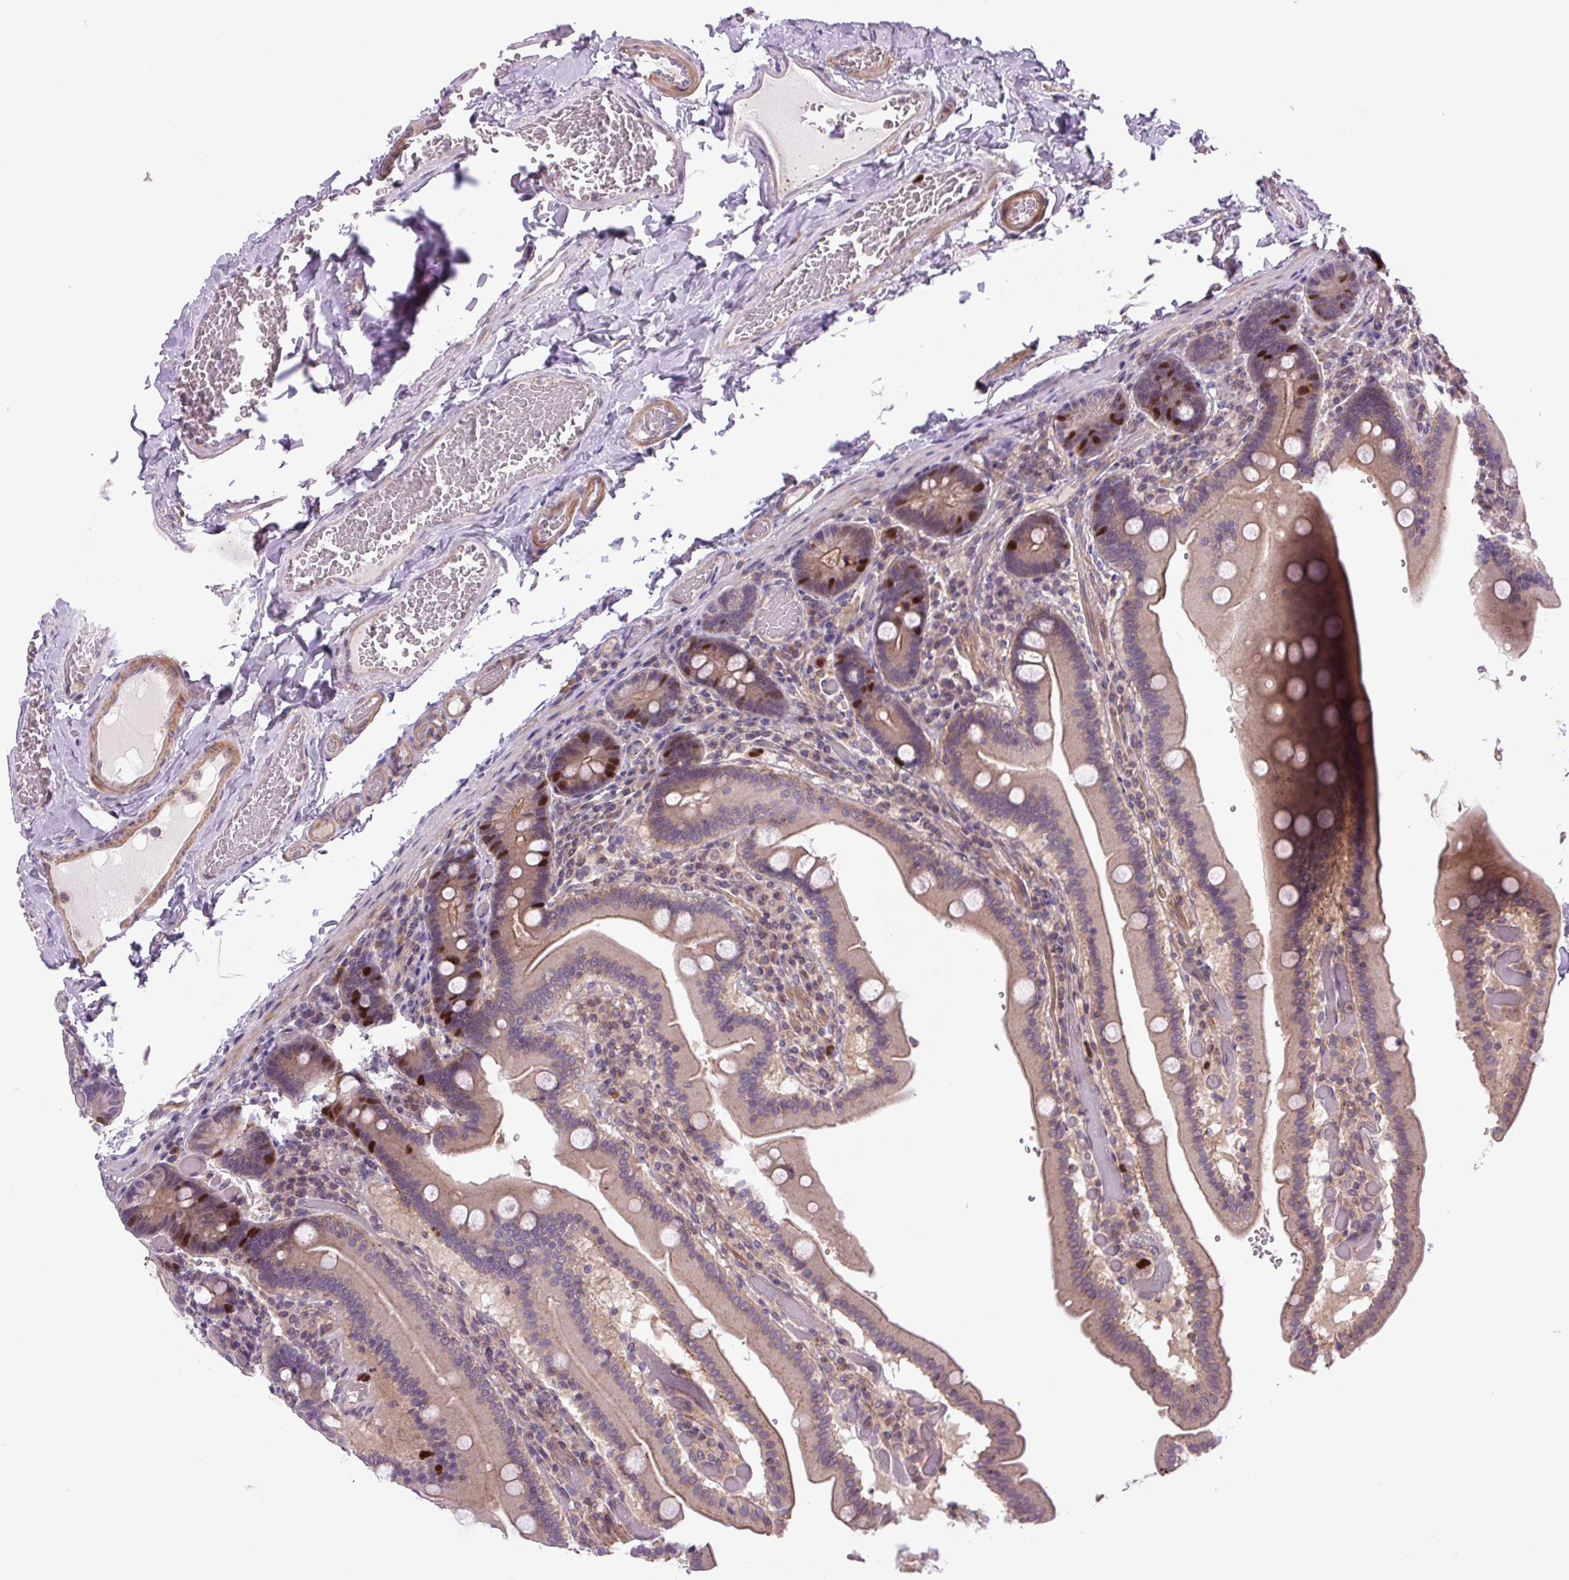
{"staining": {"intensity": "moderate", "quantity": "25%-75%", "location": "cytoplasmic/membranous,nuclear"}, "tissue": "duodenum", "cell_type": "Glandular cells", "image_type": "normal", "snomed": [{"axis": "morphology", "description": "Normal tissue, NOS"}, {"axis": "topography", "description": "Duodenum"}], "caption": "Immunohistochemical staining of normal human duodenum demonstrates moderate cytoplasmic/membranous,nuclear protein expression in about 25%-75% of glandular cells.", "gene": "KIFC1", "patient": {"sex": "female", "age": 62}}